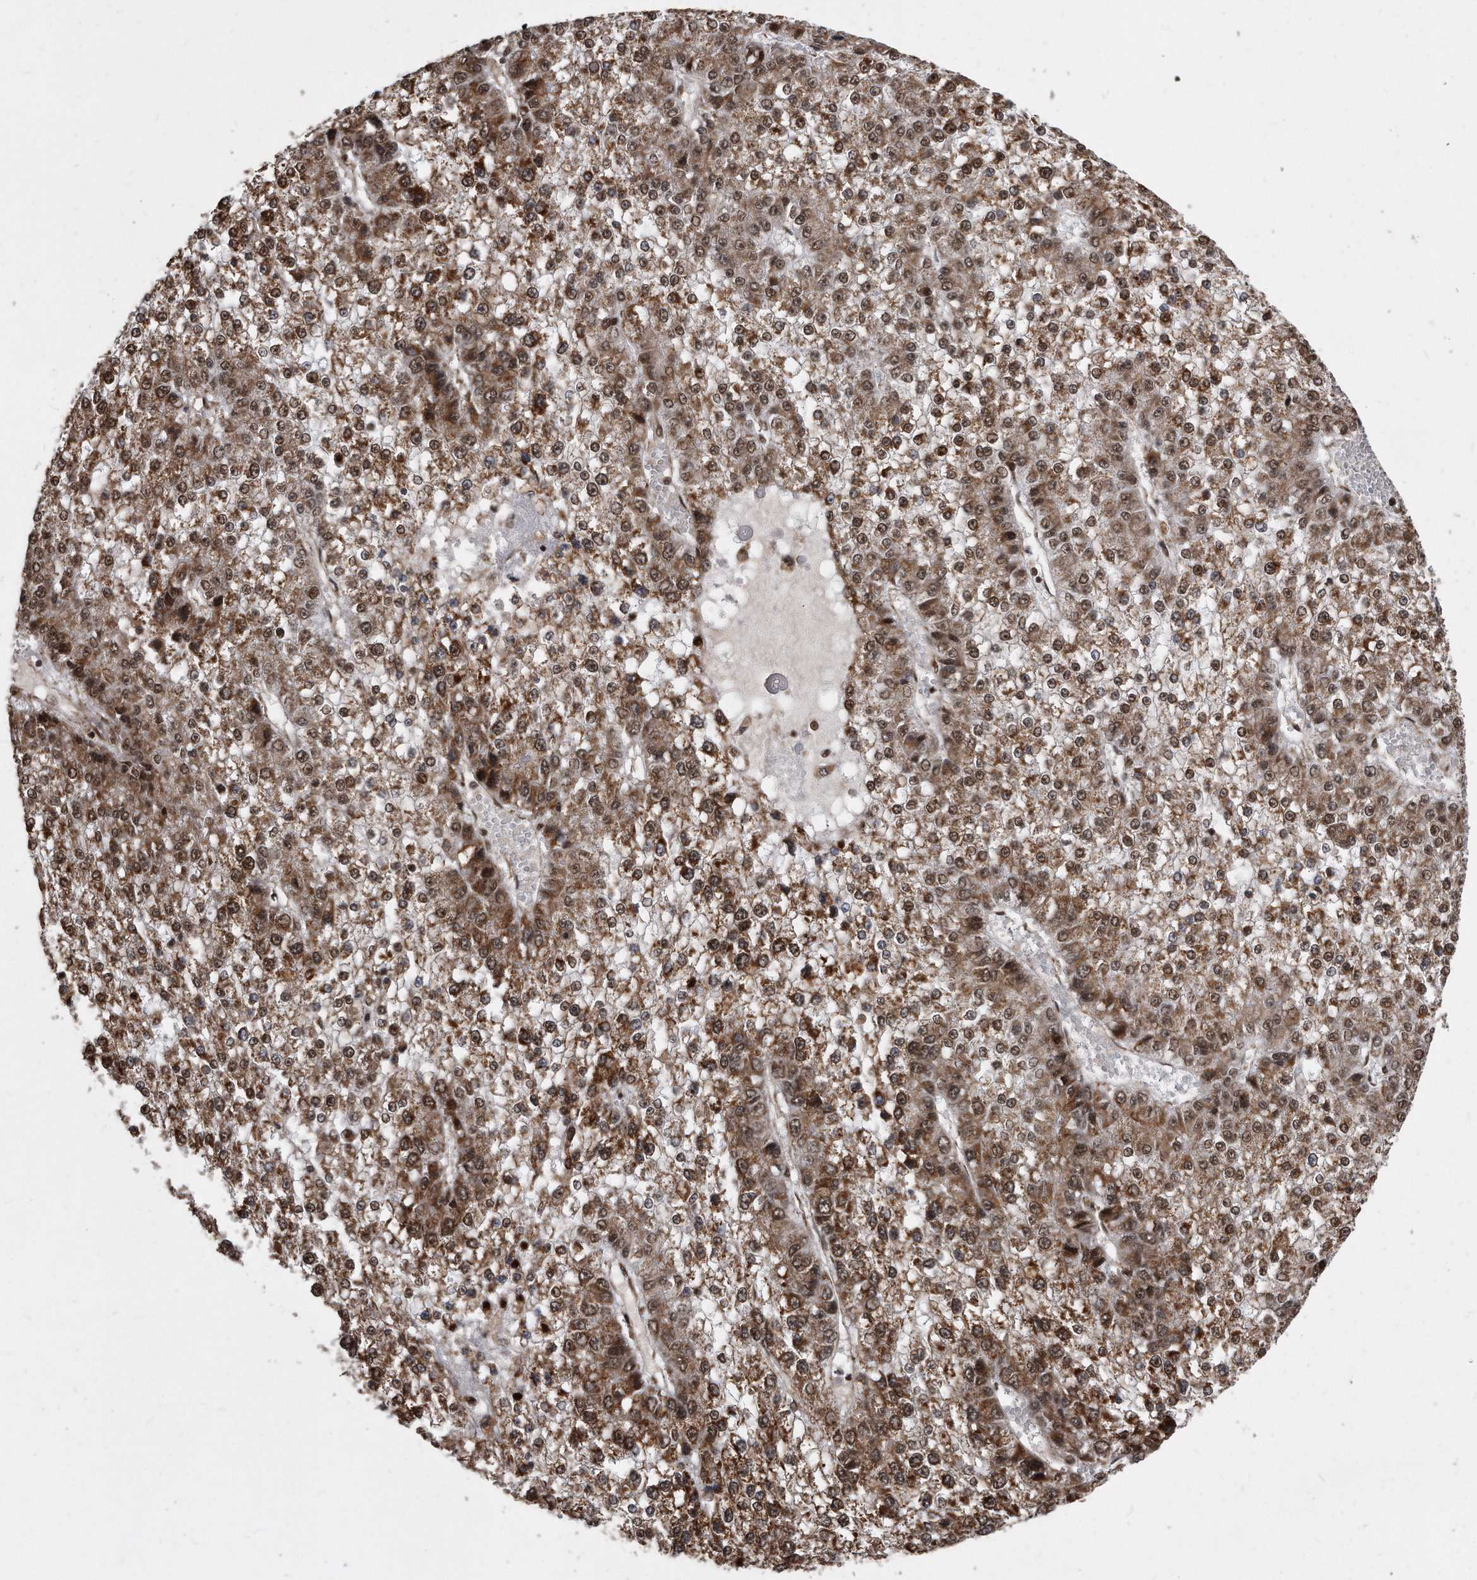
{"staining": {"intensity": "moderate", "quantity": ">75%", "location": "cytoplasmic/membranous,nuclear"}, "tissue": "liver cancer", "cell_type": "Tumor cells", "image_type": "cancer", "snomed": [{"axis": "morphology", "description": "Carcinoma, Hepatocellular, NOS"}, {"axis": "topography", "description": "Liver"}], "caption": "The immunohistochemical stain labels moderate cytoplasmic/membranous and nuclear expression in tumor cells of liver hepatocellular carcinoma tissue.", "gene": "DUSP22", "patient": {"sex": "female", "age": 73}}